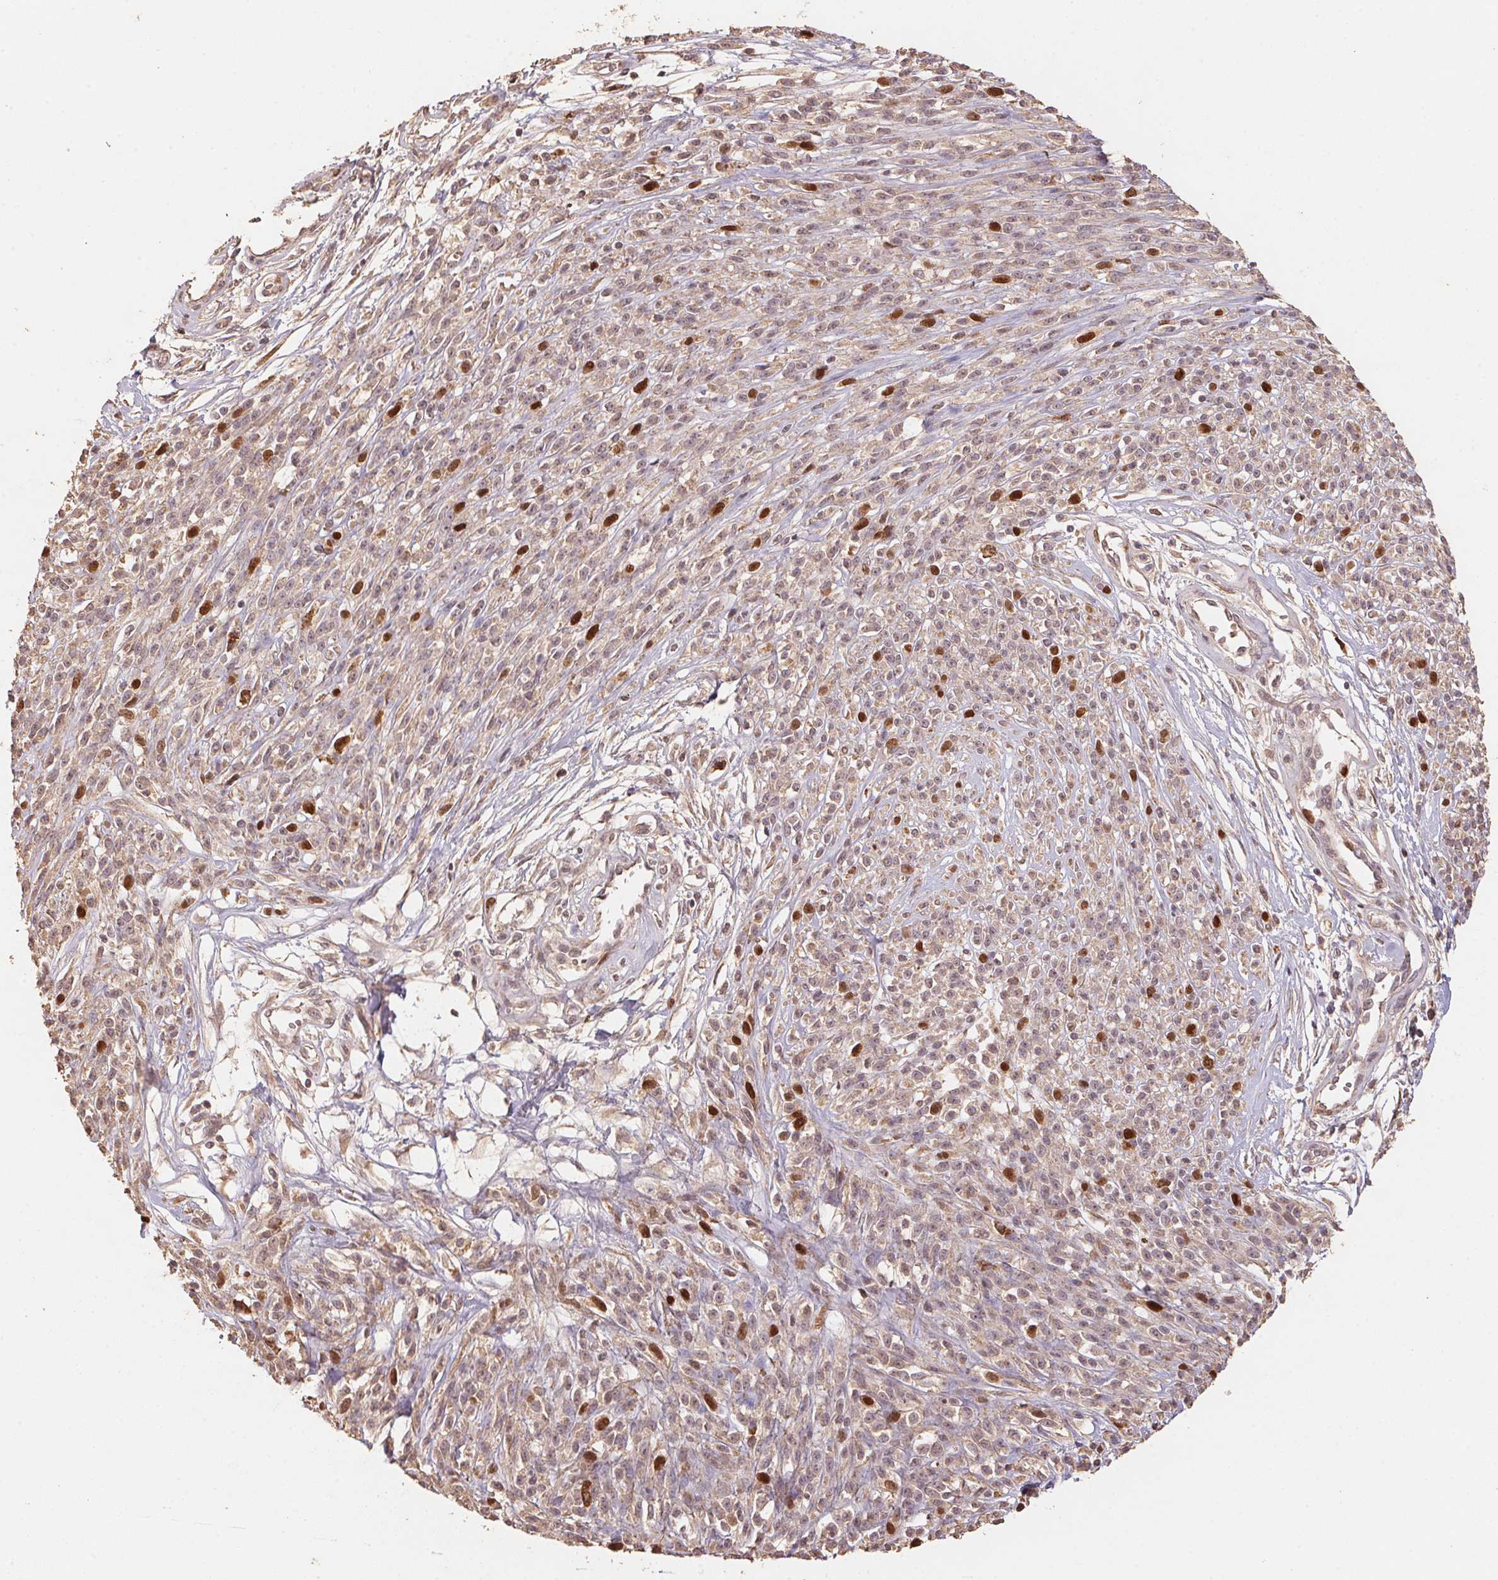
{"staining": {"intensity": "strong", "quantity": "<25%", "location": "nuclear"}, "tissue": "melanoma", "cell_type": "Tumor cells", "image_type": "cancer", "snomed": [{"axis": "morphology", "description": "Malignant melanoma, NOS"}, {"axis": "topography", "description": "Skin"}, {"axis": "topography", "description": "Skin of trunk"}], "caption": "An immunohistochemistry micrograph of tumor tissue is shown. Protein staining in brown labels strong nuclear positivity in malignant melanoma within tumor cells.", "gene": "CENPF", "patient": {"sex": "male", "age": 74}}